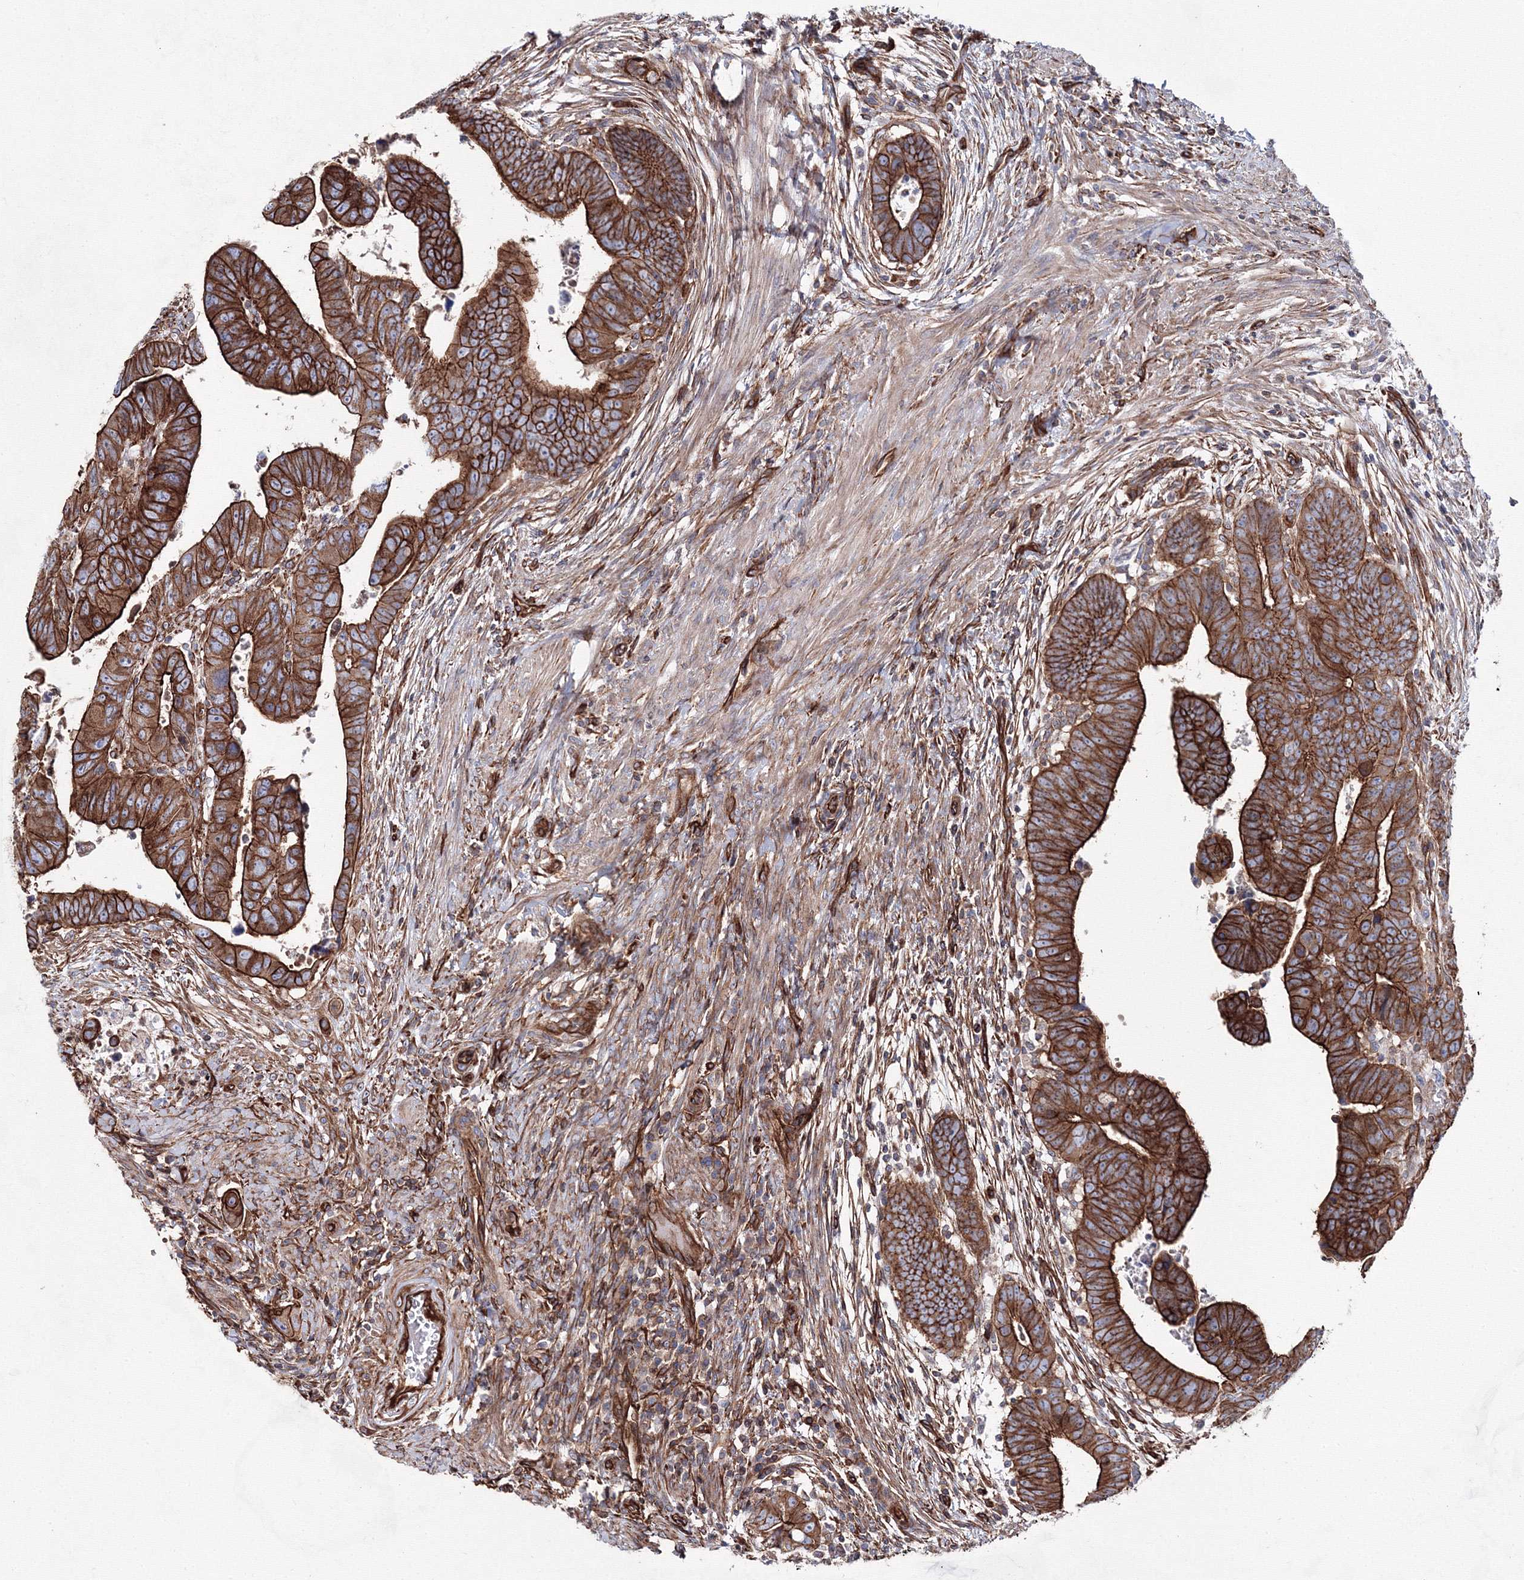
{"staining": {"intensity": "strong", "quantity": ">75%", "location": "cytoplasmic/membranous"}, "tissue": "colorectal cancer", "cell_type": "Tumor cells", "image_type": "cancer", "snomed": [{"axis": "morphology", "description": "Normal tissue, NOS"}, {"axis": "morphology", "description": "Adenocarcinoma, NOS"}, {"axis": "topography", "description": "Rectum"}], "caption": "Immunohistochemical staining of colorectal adenocarcinoma shows high levels of strong cytoplasmic/membranous protein expression in approximately >75% of tumor cells.", "gene": "ANKRD37", "patient": {"sex": "female", "age": 65}}